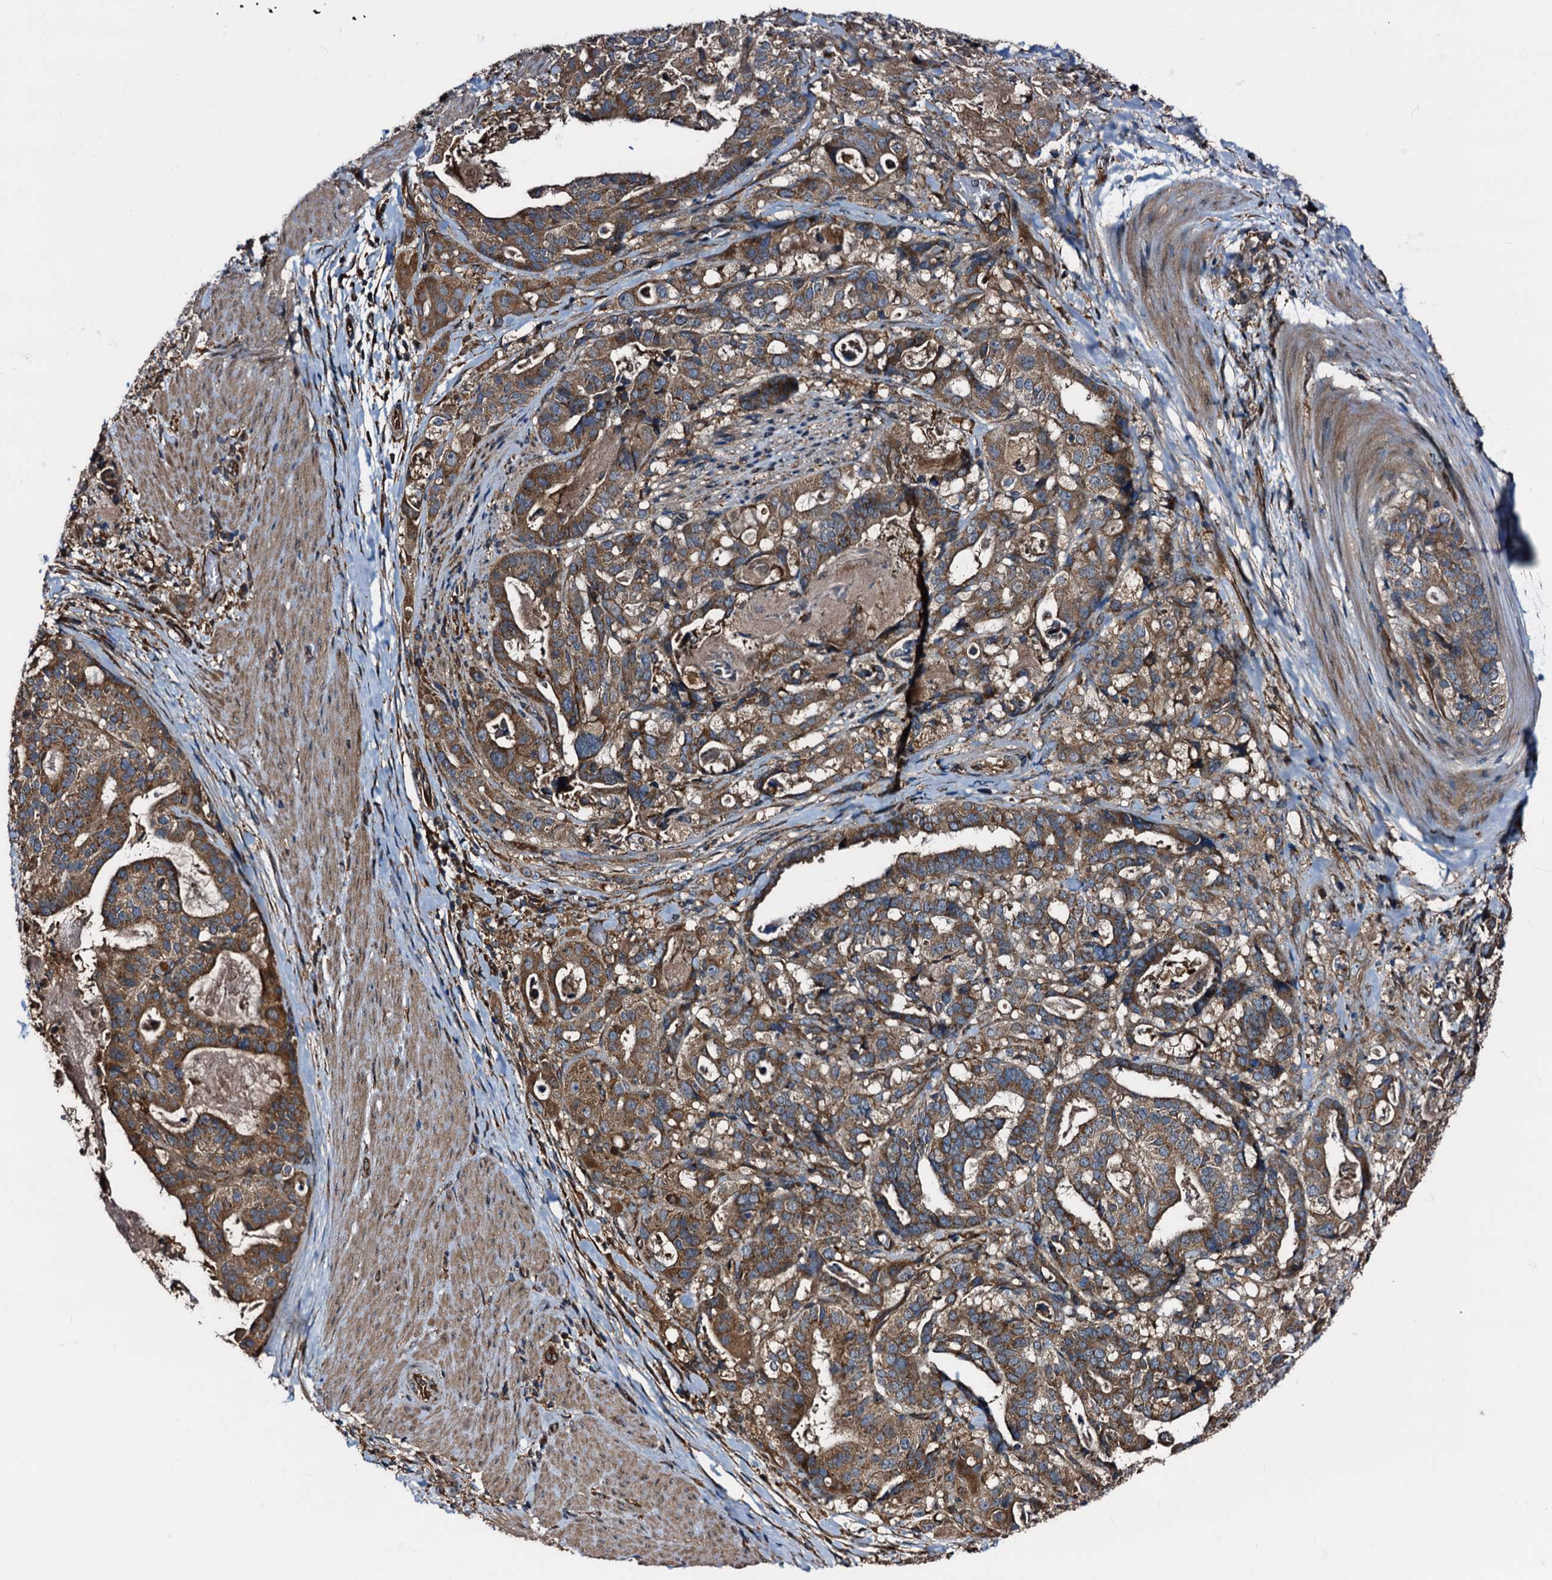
{"staining": {"intensity": "moderate", "quantity": ">75%", "location": "cytoplasmic/membranous"}, "tissue": "stomach cancer", "cell_type": "Tumor cells", "image_type": "cancer", "snomed": [{"axis": "morphology", "description": "Adenocarcinoma, NOS"}, {"axis": "topography", "description": "Stomach"}], "caption": "Protein staining of stomach cancer (adenocarcinoma) tissue demonstrates moderate cytoplasmic/membranous positivity in about >75% of tumor cells.", "gene": "PEX5", "patient": {"sex": "male", "age": 48}}